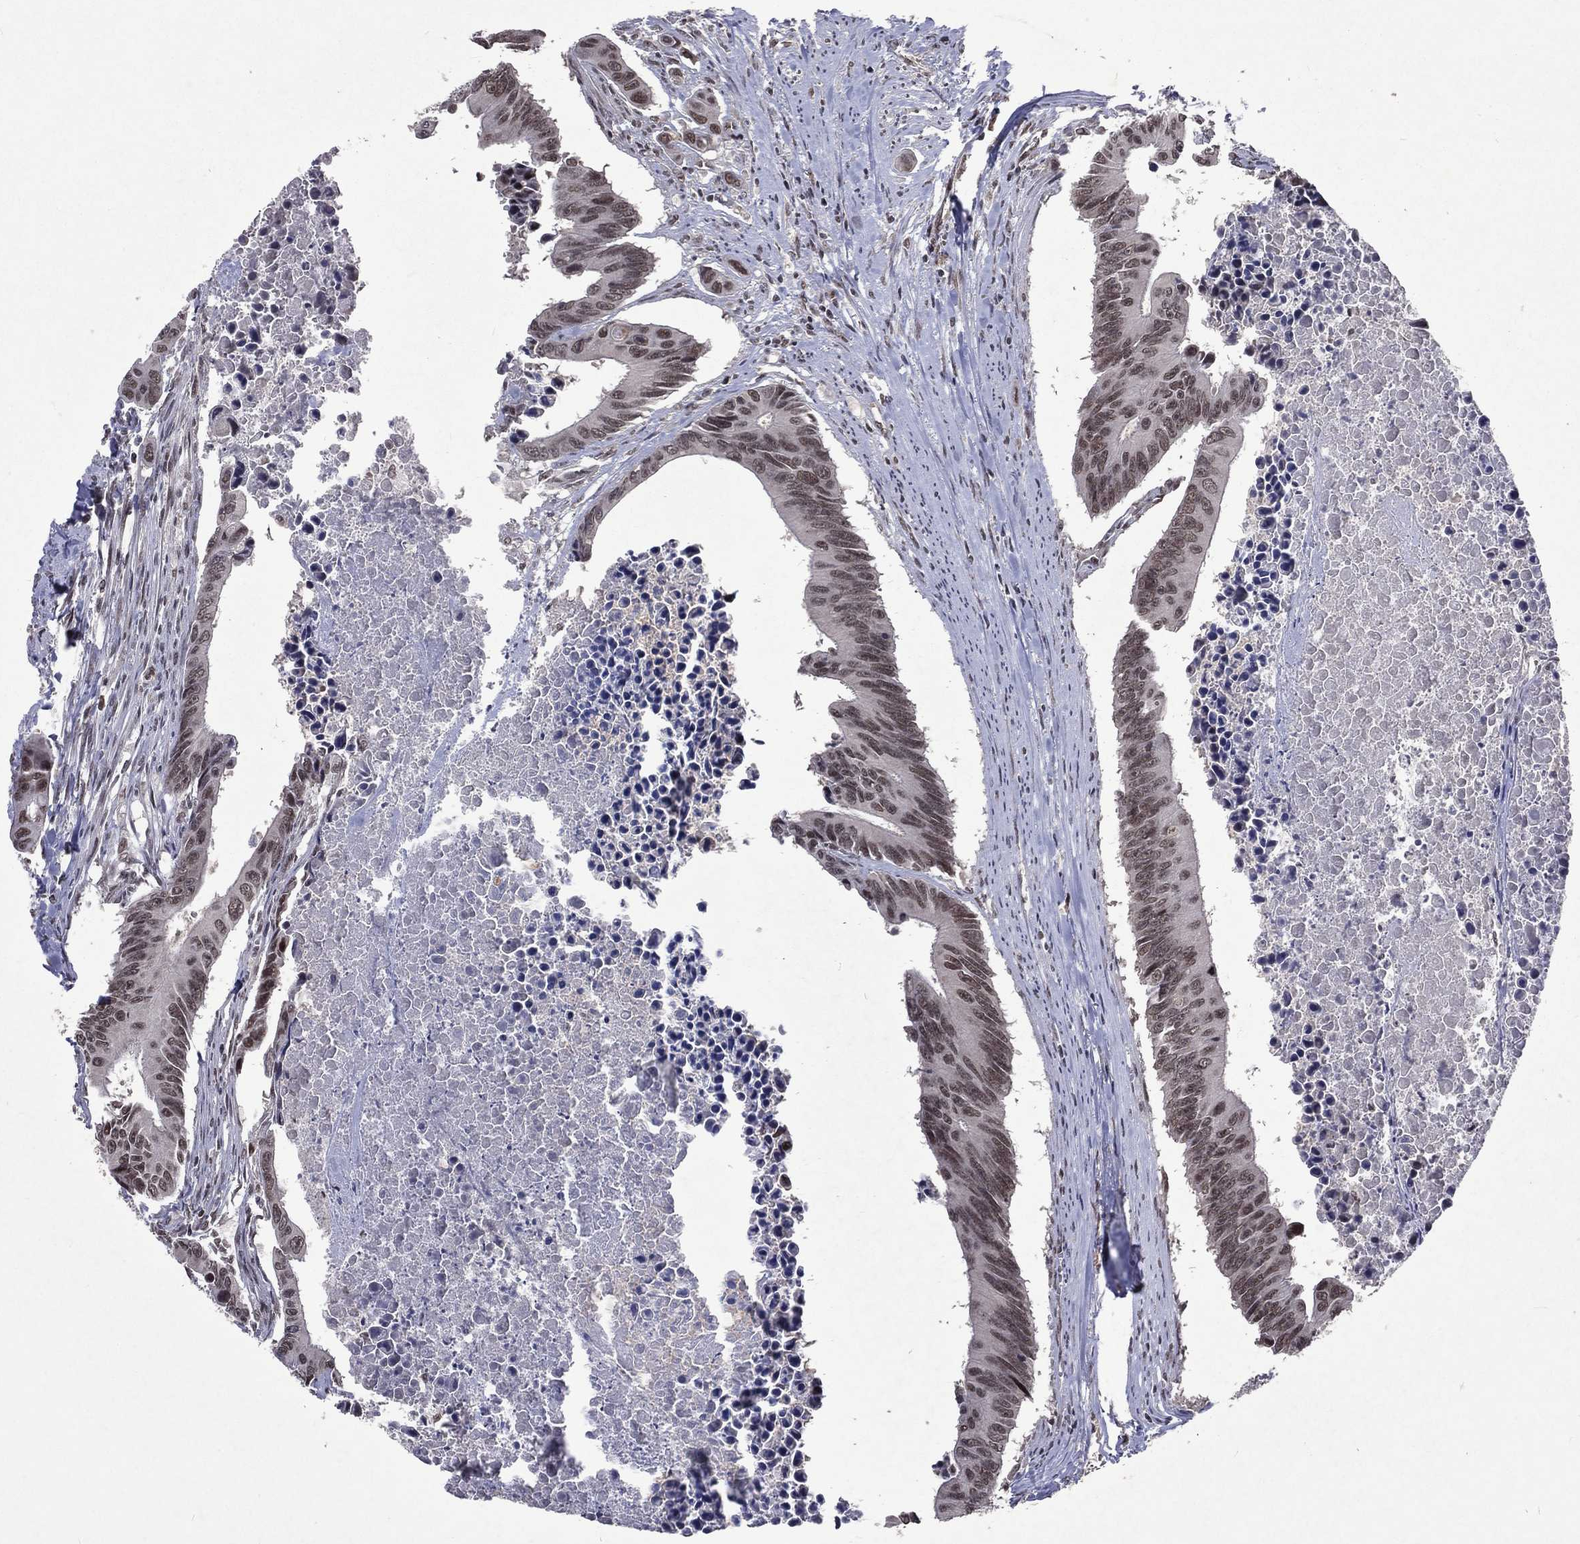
{"staining": {"intensity": "weak", "quantity": "25%-75%", "location": "nuclear"}, "tissue": "colorectal cancer", "cell_type": "Tumor cells", "image_type": "cancer", "snomed": [{"axis": "morphology", "description": "Adenocarcinoma, NOS"}, {"axis": "topography", "description": "Colon"}], "caption": "Immunohistochemistry (DAB) staining of human colorectal cancer shows weak nuclear protein positivity in approximately 25%-75% of tumor cells.", "gene": "DMAP1", "patient": {"sex": "female", "age": 87}}